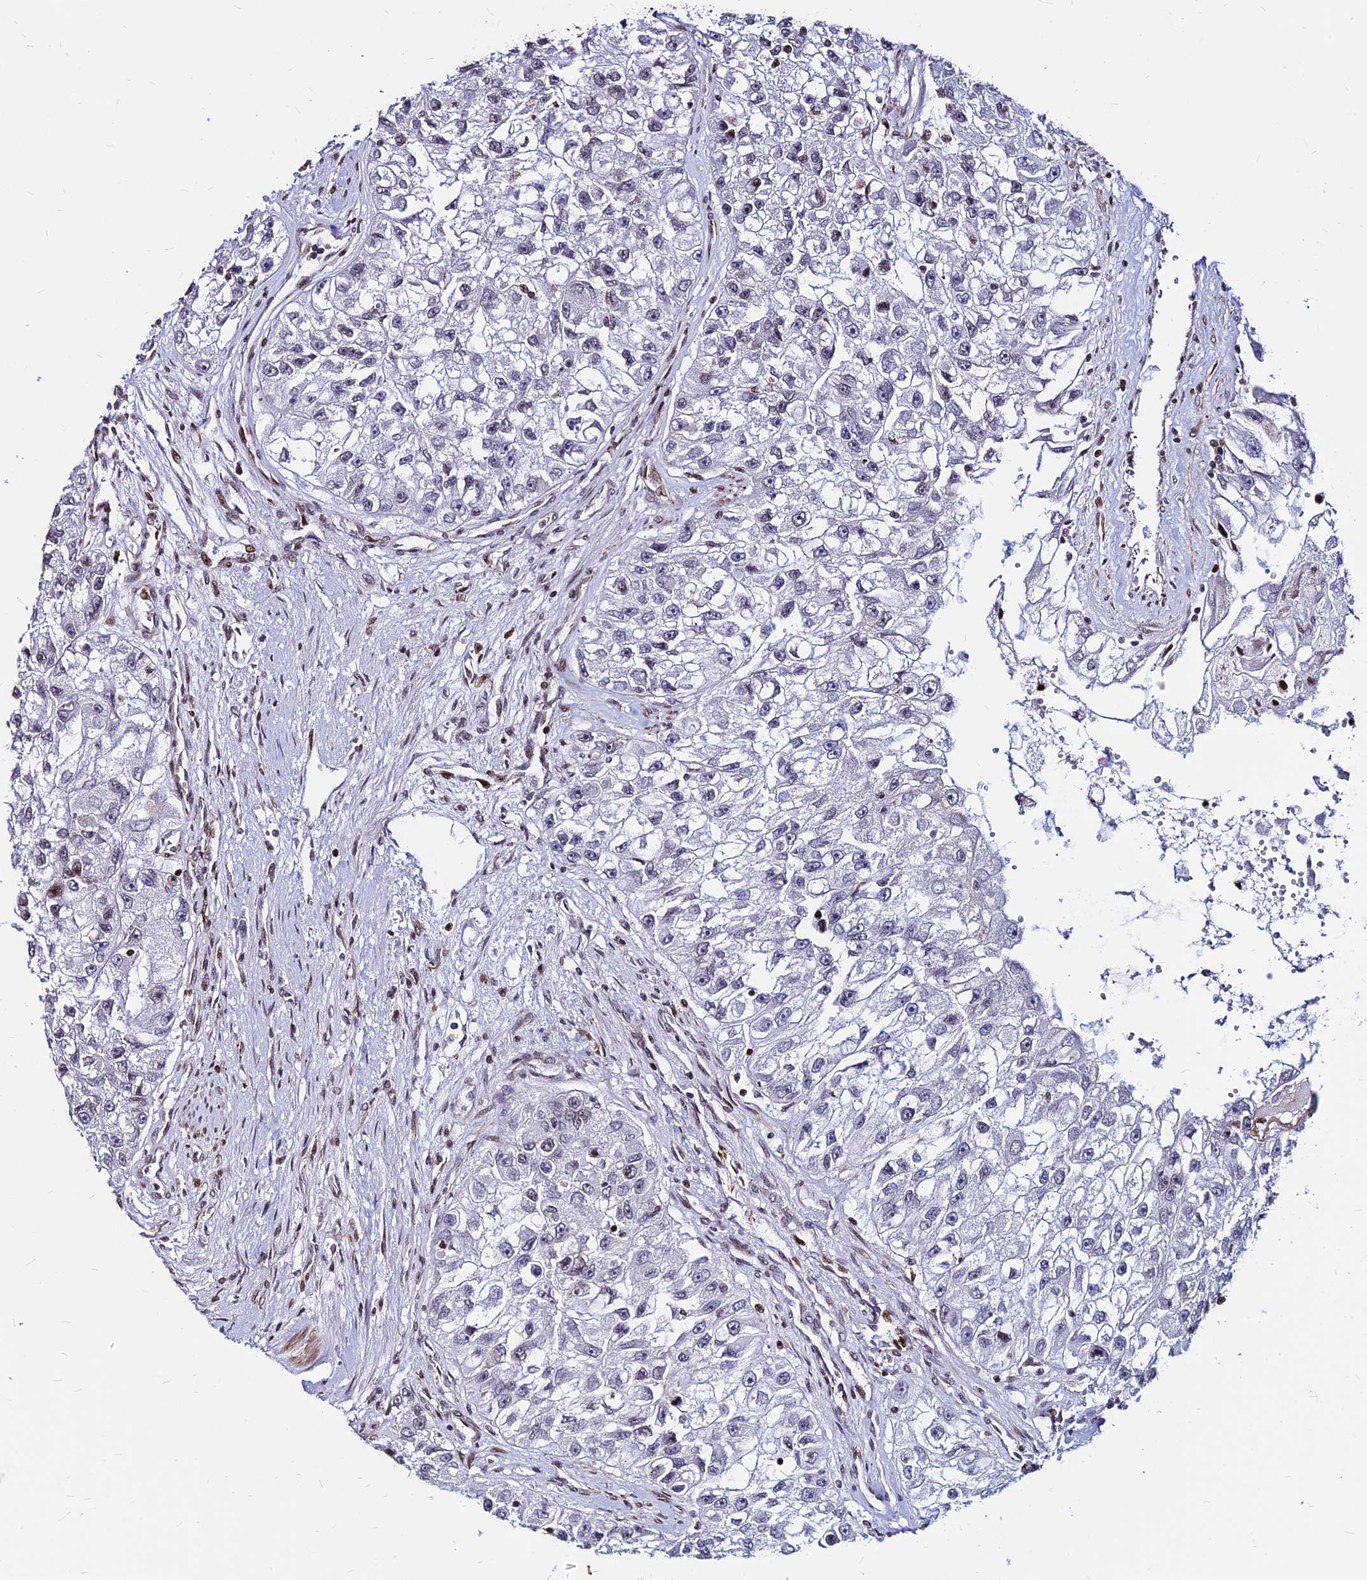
{"staining": {"intensity": "negative", "quantity": "none", "location": "none"}, "tissue": "renal cancer", "cell_type": "Tumor cells", "image_type": "cancer", "snomed": [{"axis": "morphology", "description": "Adenocarcinoma, NOS"}, {"axis": "topography", "description": "Kidney"}], "caption": "There is no significant expression in tumor cells of renal cancer (adenocarcinoma).", "gene": "NYAP2", "patient": {"sex": "male", "age": 63}}